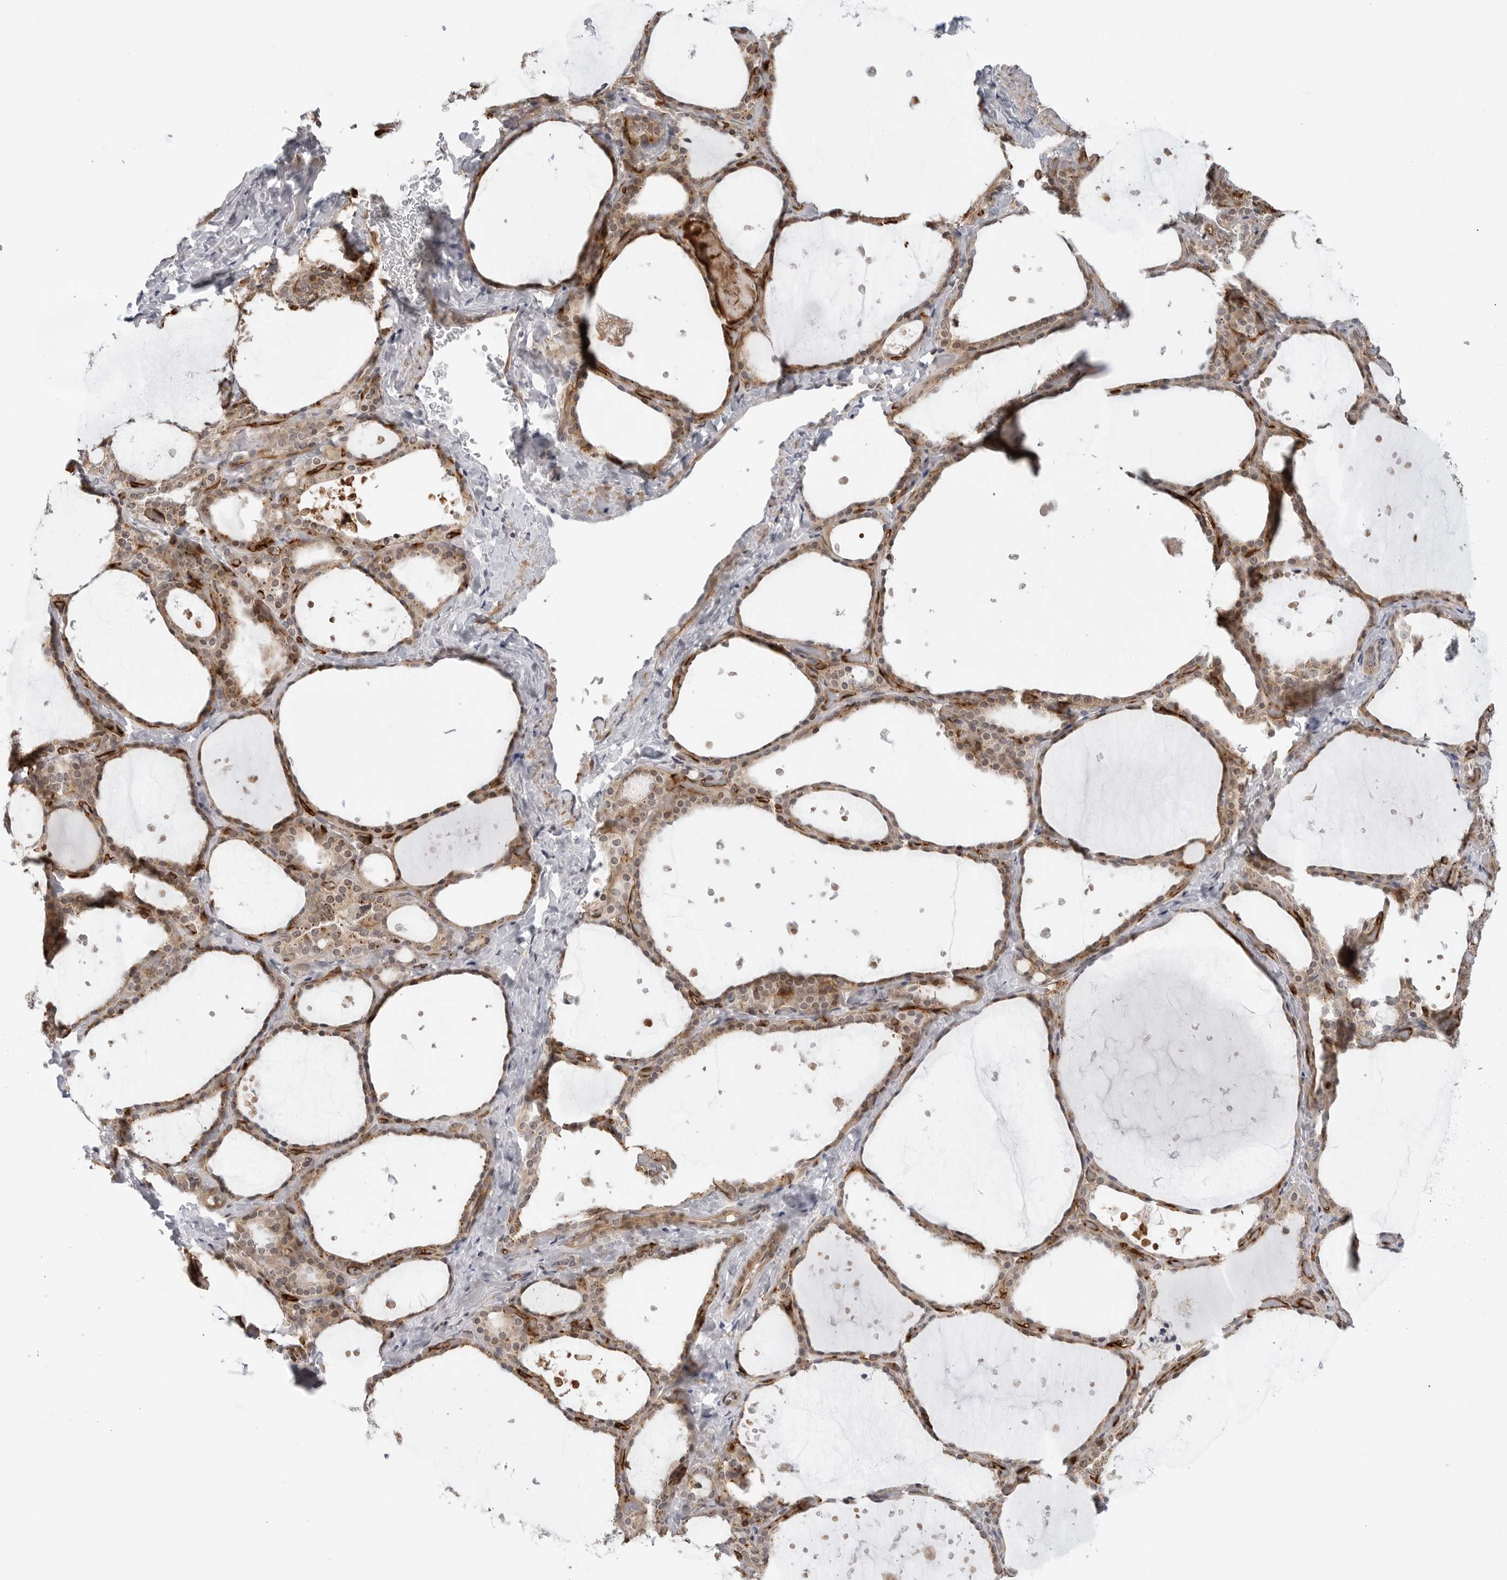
{"staining": {"intensity": "weak", "quantity": ">75%", "location": "cytoplasmic/membranous"}, "tissue": "thyroid gland", "cell_type": "Glandular cells", "image_type": "normal", "snomed": [{"axis": "morphology", "description": "Normal tissue, NOS"}, {"axis": "topography", "description": "Thyroid gland"}], "caption": "DAB immunohistochemical staining of benign thyroid gland shows weak cytoplasmic/membranous protein staining in about >75% of glandular cells.", "gene": "STXBP3", "patient": {"sex": "female", "age": 44}}